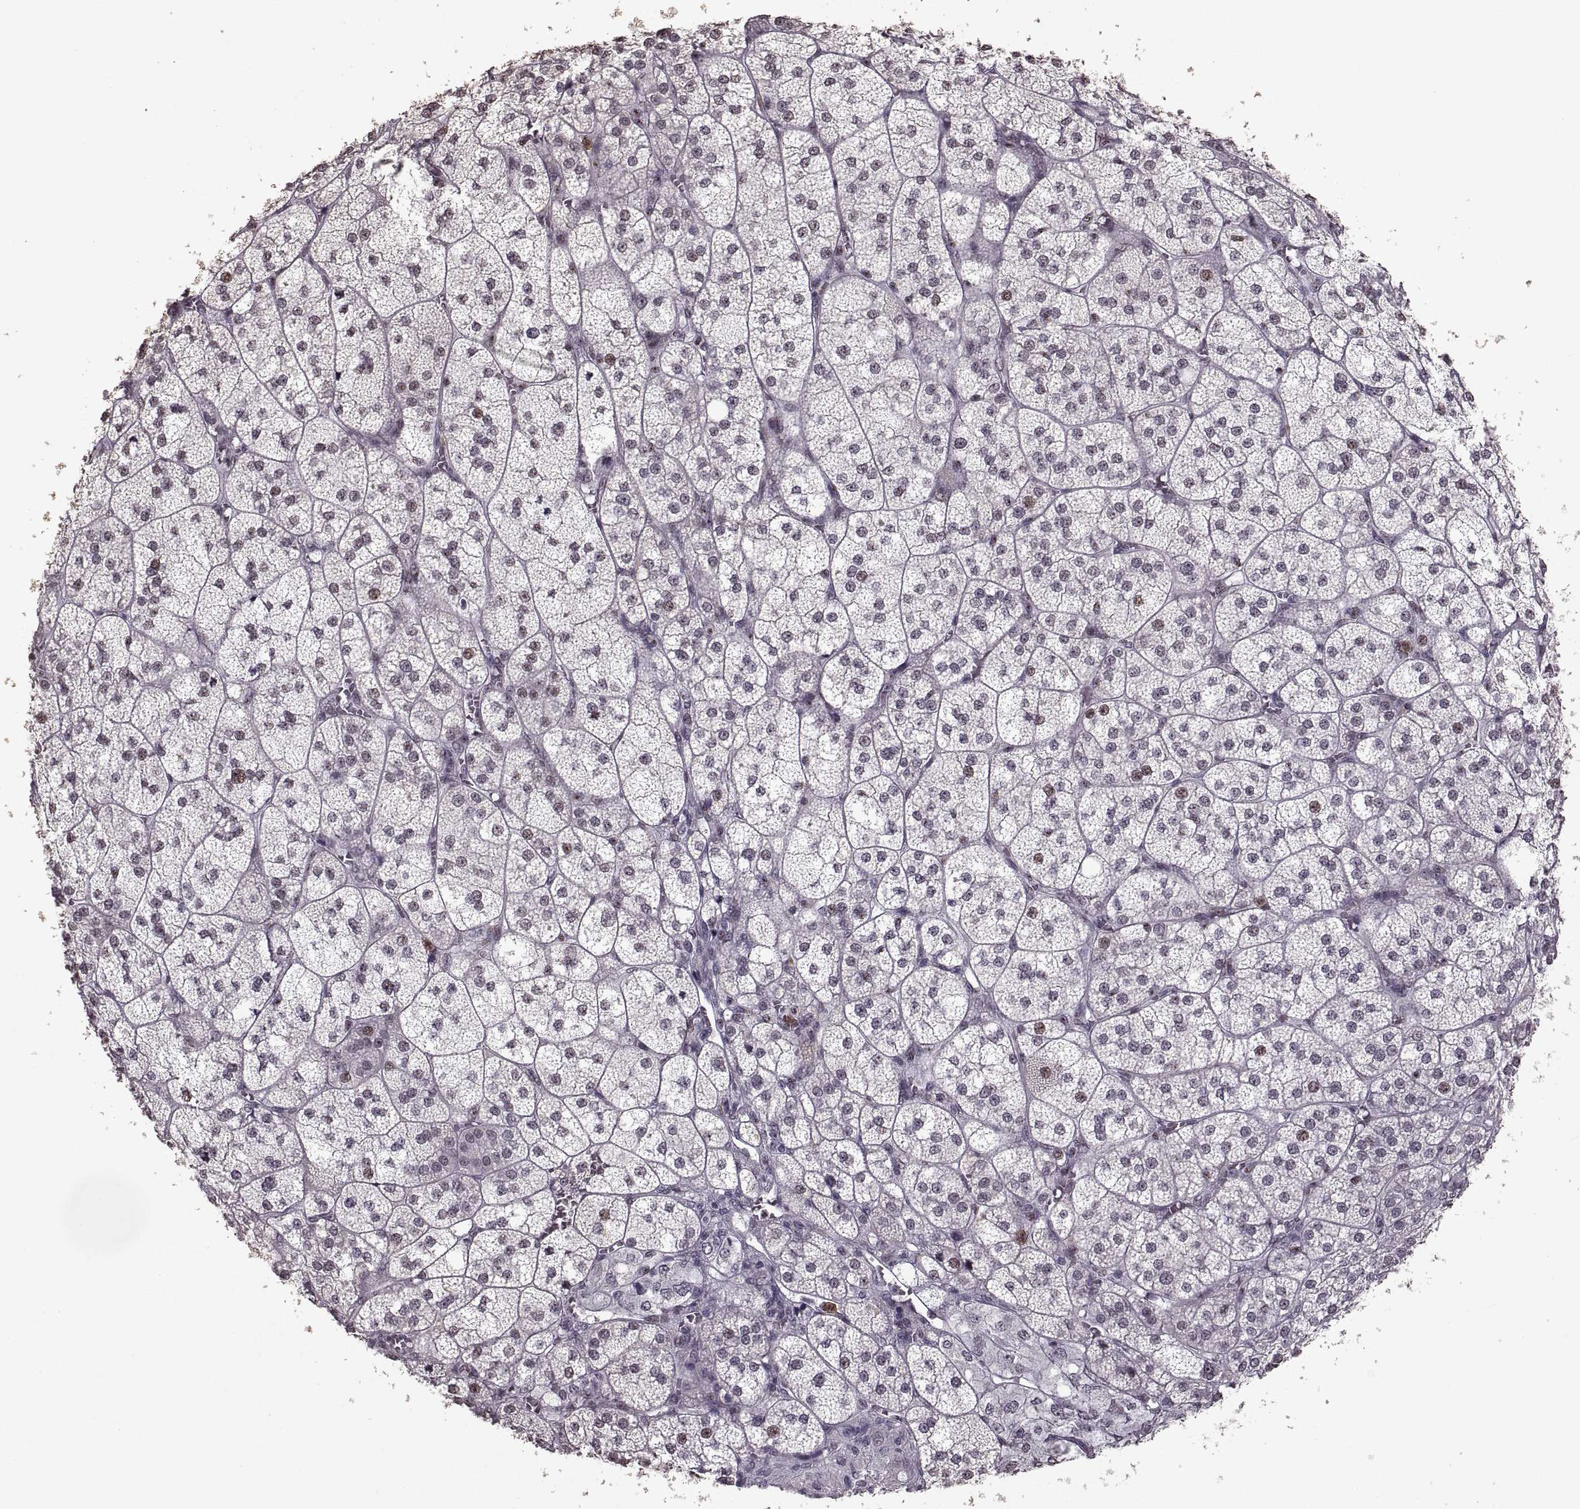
{"staining": {"intensity": "weak", "quantity": "<25%", "location": "nuclear"}, "tissue": "adrenal gland", "cell_type": "Glandular cells", "image_type": "normal", "snomed": [{"axis": "morphology", "description": "Normal tissue, NOS"}, {"axis": "topography", "description": "Adrenal gland"}], "caption": "IHC of normal adrenal gland shows no expression in glandular cells. (DAB immunohistochemistry, high magnification).", "gene": "PALS1", "patient": {"sex": "female", "age": 60}}